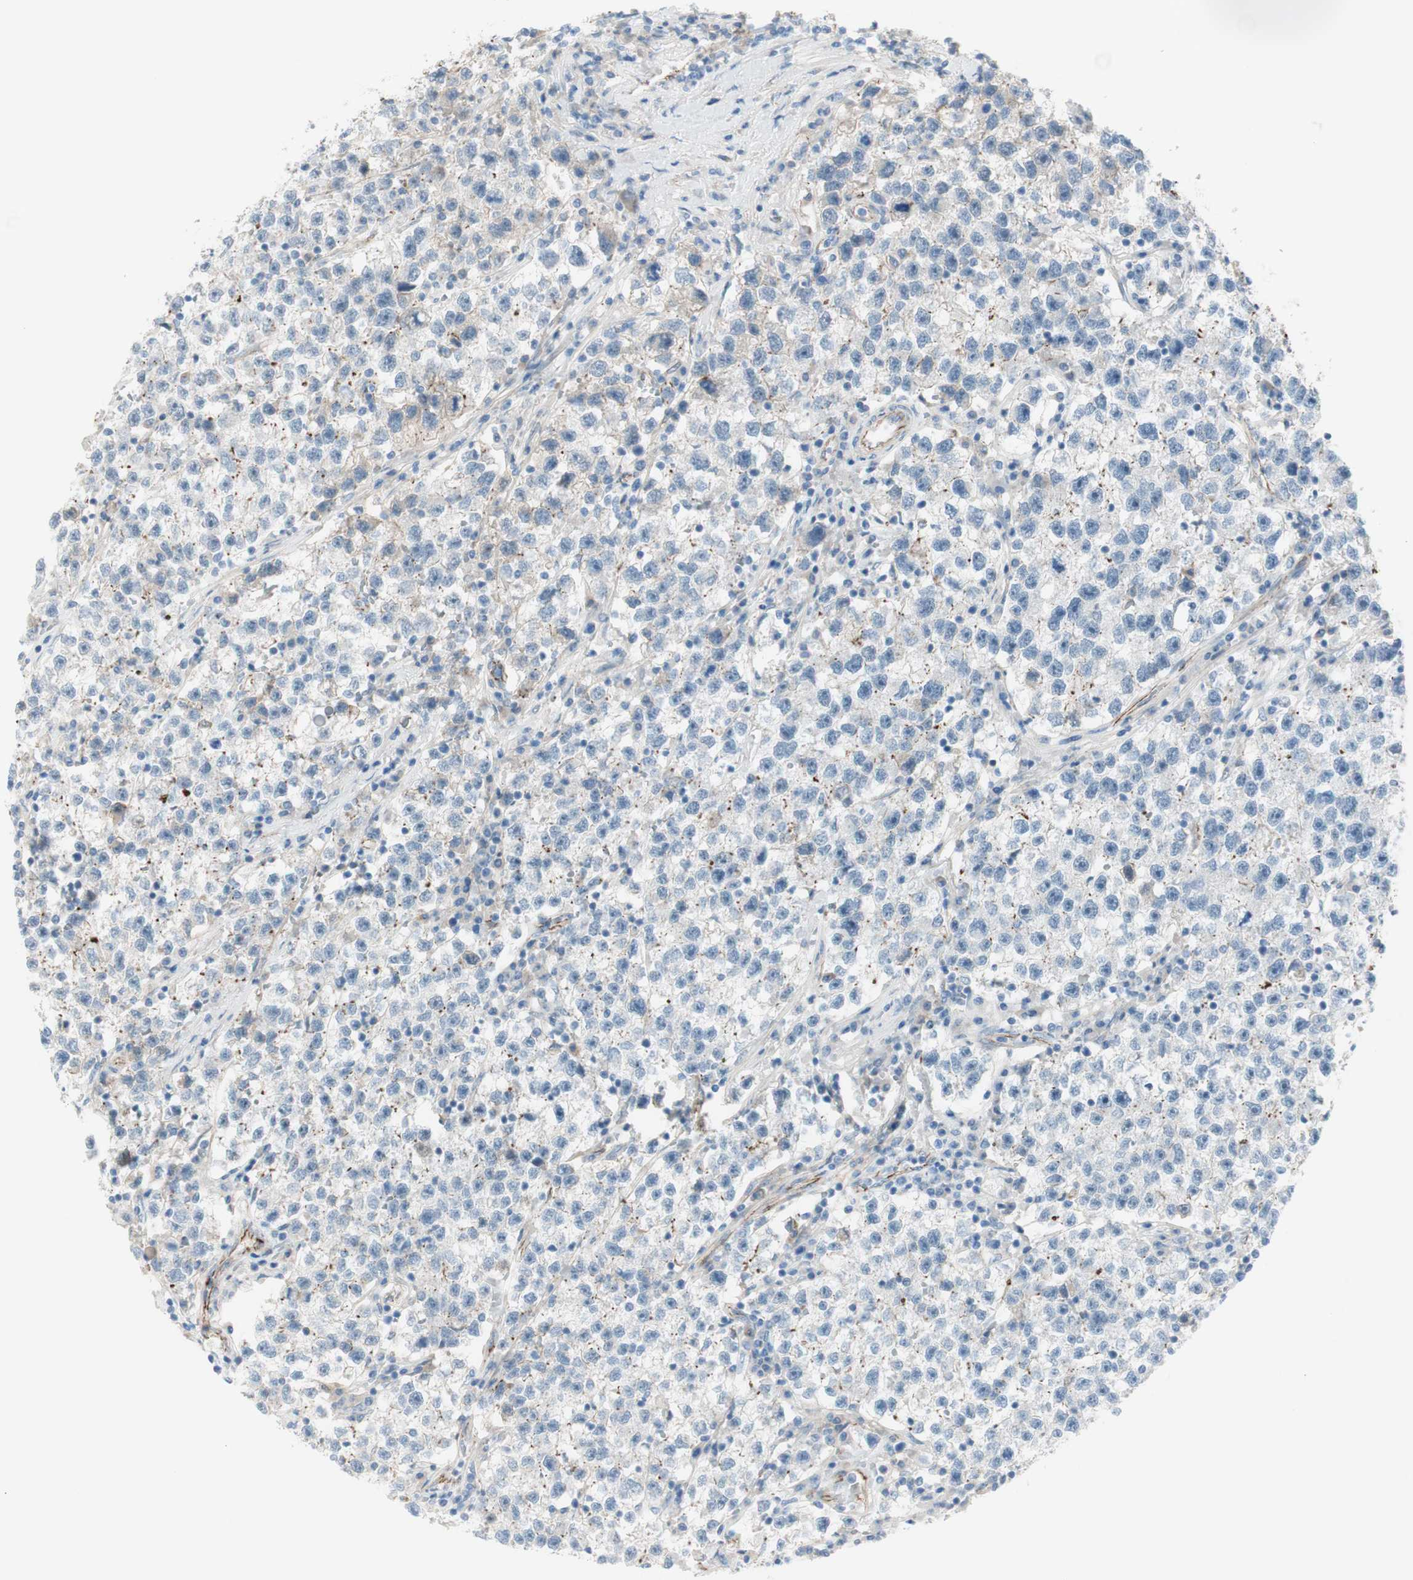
{"staining": {"intensity": "negative", "quantity": "none", "location": "none"}, "tissue": "testis cancer", "cell_type": "Tumor cells", "image_type": "cancer", "snomed": [{"axis": "morphology", "description": "Seminoma, NOS"}, {"axis": "topography", "description": "Testis"}], "caption": "An image of testis seminoma stained for a protein reveals no brown staining in tumor cells.", "gene": "TJP1", "patient": {"sex": "male", "age": 22}}